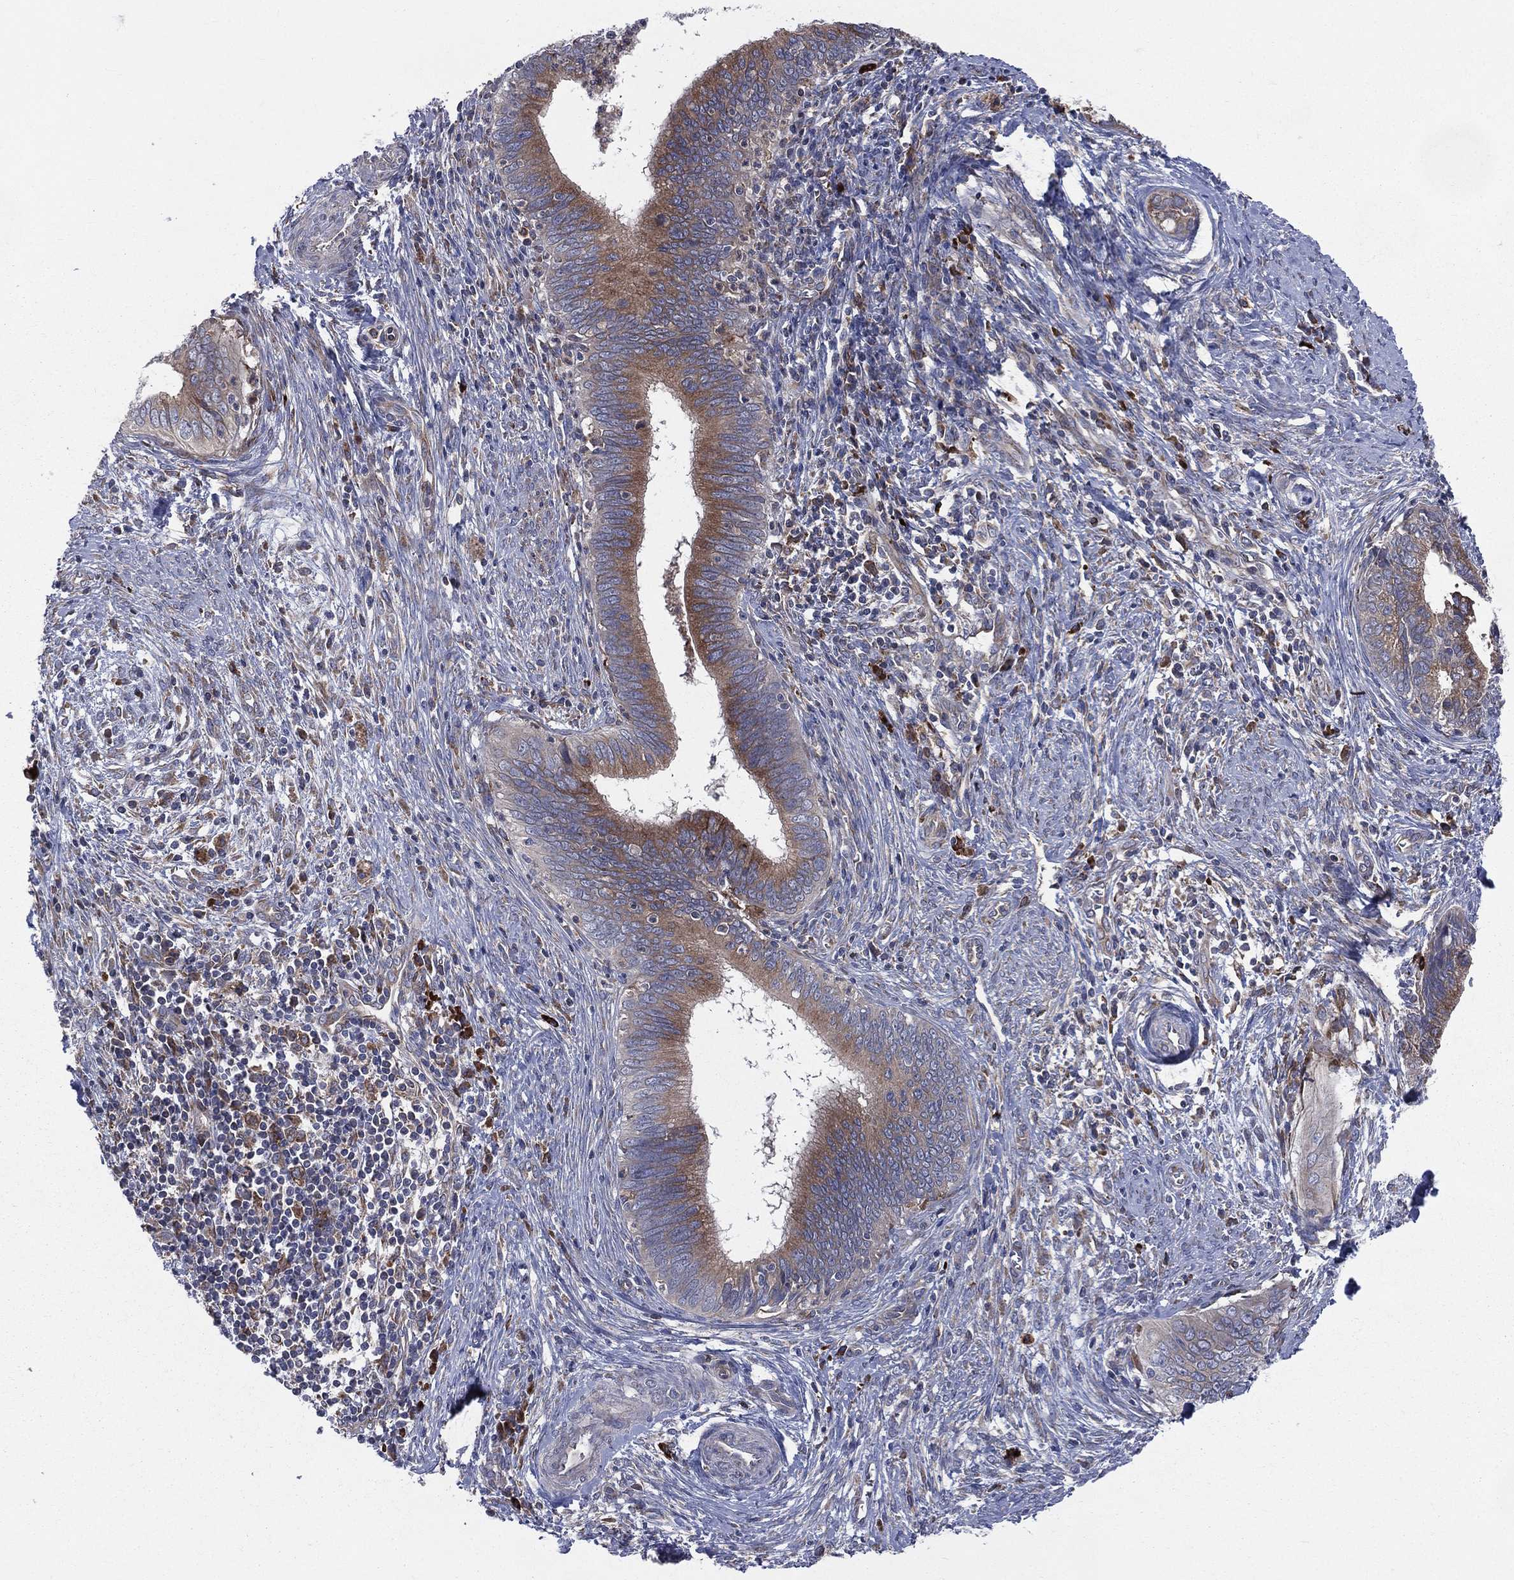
{"staining": {"intensity": "moderate", "quantity": "25%-75%", "location": "cytoplasmic/membranous"}, "tissue": "cervical cancer", "cell_type": "Tumor cells", "image_type": "cancer", "snomed": [{"axis": "morphology", "description": "Adenocarcinoma, NOS"}, {"axis": "topography", "description": "Cervix"}], "caption": "IHC (DAB) staining of adenocarcinoma (cervical) displays moderate cytoplasmic/membranous protein expression in about 25%-75% of tumor cells.", "gene": "CCDC159", "patient": {"sex": "female", "age": 42}}